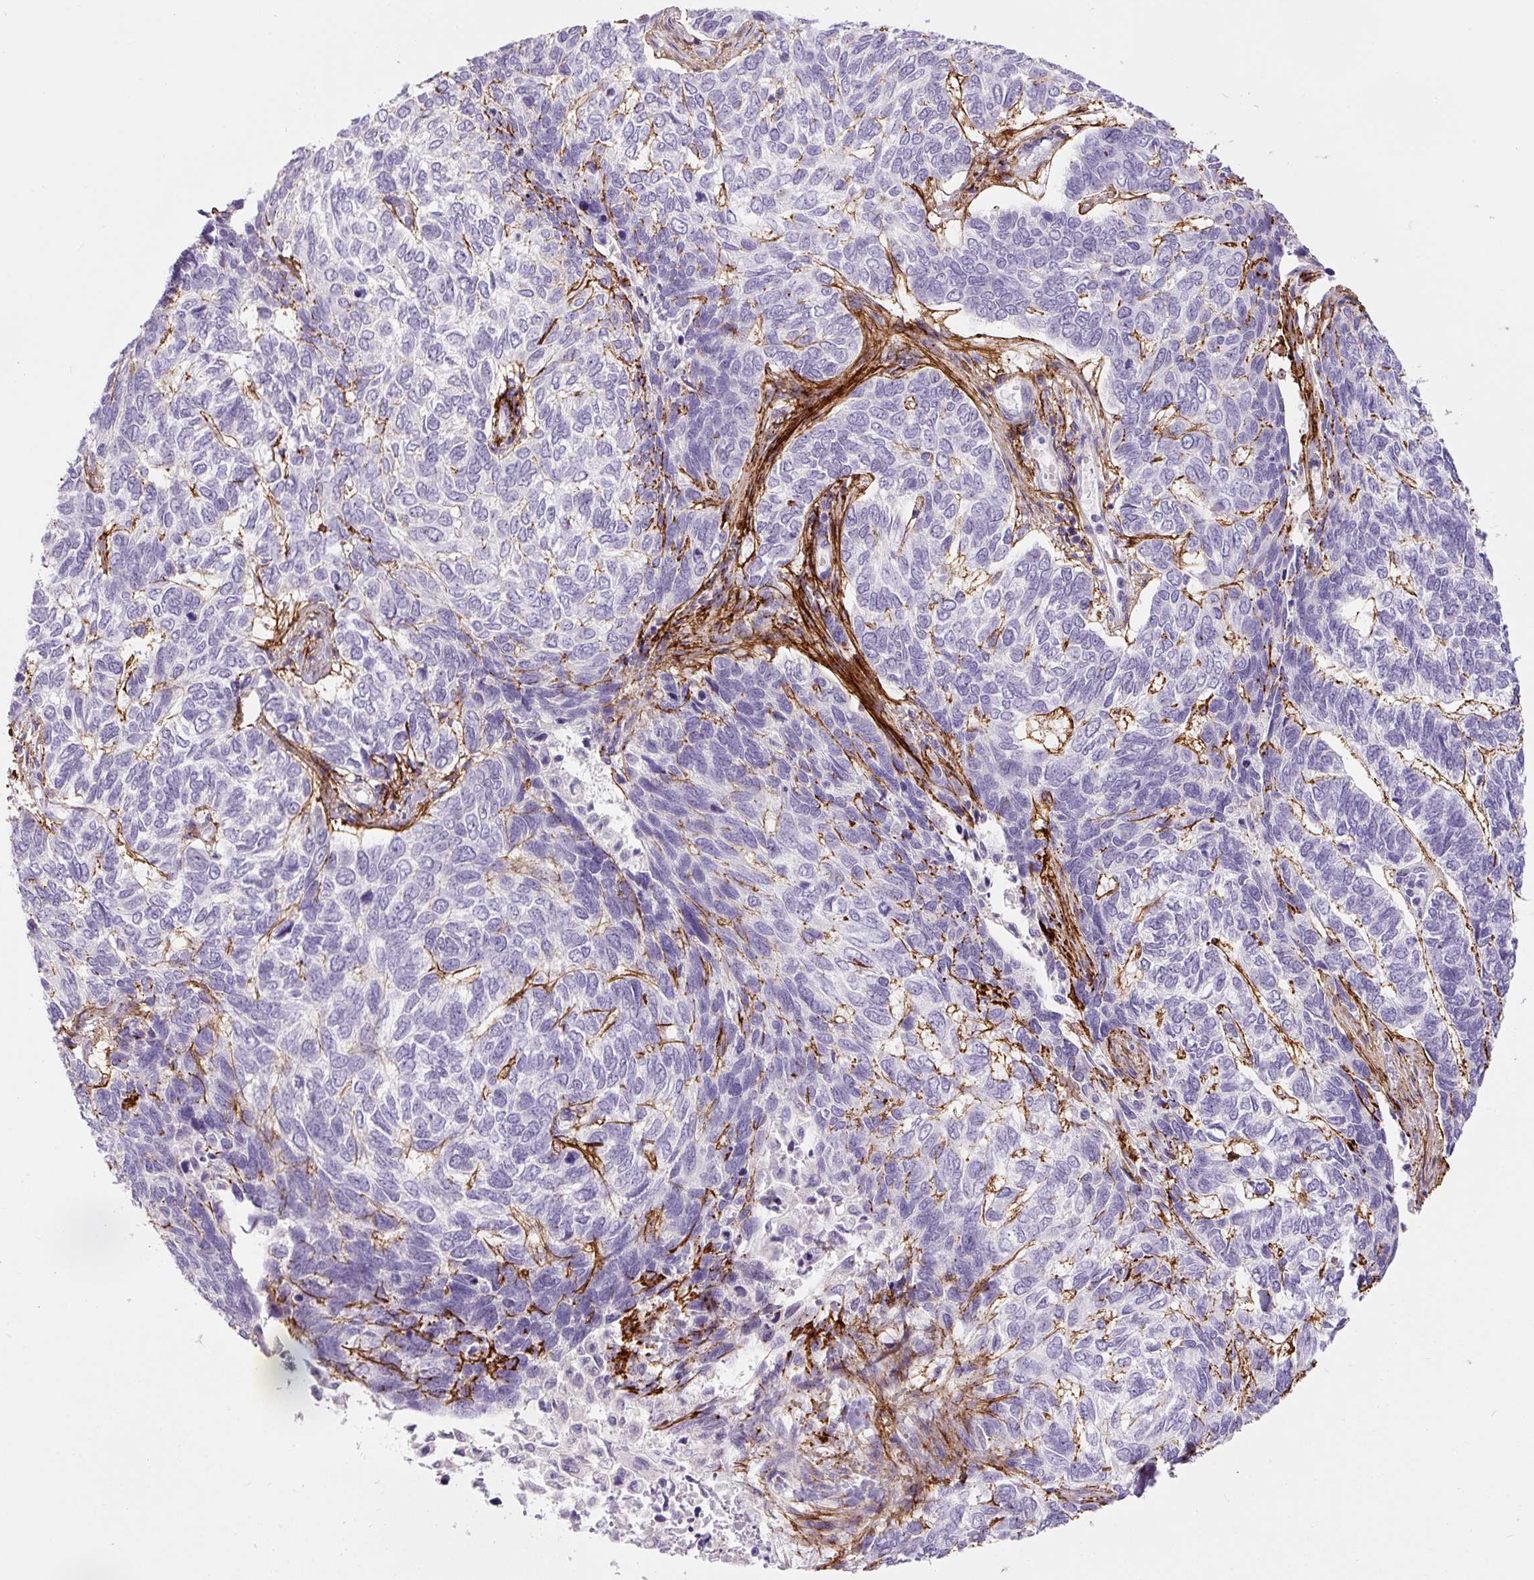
{"staining": {"intensity": "negative", "quantity": "none", "location": "none"}, "tissue": "skin cancer", "cell_type": "Tumor cells", "image_type": "cancer", "snomed": [{"axis": "morphology", "description": "Basal cell carcinoma"}, {"axis": "topography", "description": "Skin"}], "caption": "A high-resolution micrograph shows immunohistochemistry (IHC) staining of skin cancer (basal cell carcinoma), which demonstrates no significant staining in tumor cells.", "gene": "FBN1", "patient": {"sex": "female", "age": 65}}